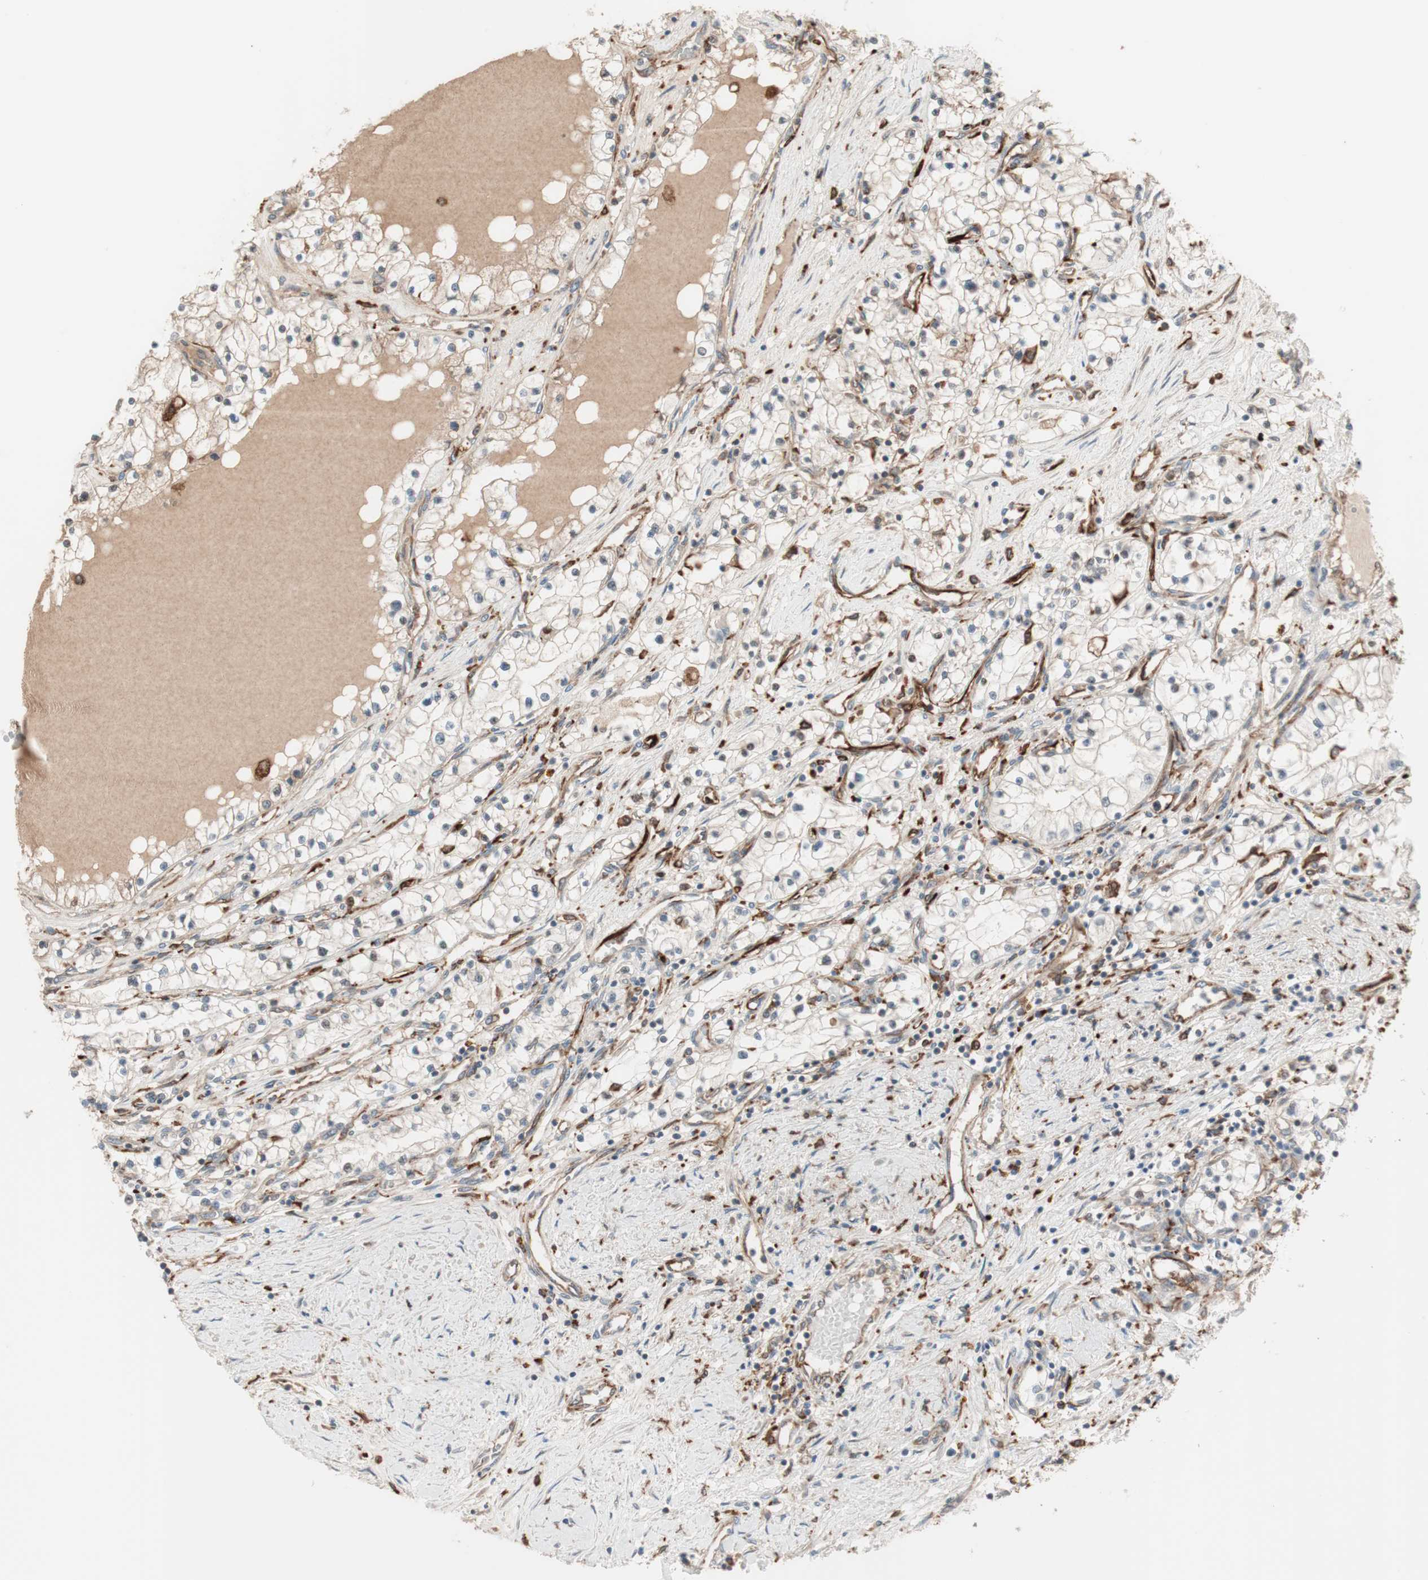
{"staining": {"intensity": "weak", "quantity": "25%-75%", "location": "cytoplasmic/membranous"}, "tissue": "renal cancer", "cell_type": "Tumor cells", "image_type": "cancer", "snomed": [{"axis": "morphology", "description": "Adenocarcinoma, NOS"}, {"axis": "topography", "description": "Kidney"}], "caption": "Renal cancer (adenocarcinoma) was stained to show a protein in brown. There is low levels of weak cytoplasmic/membranous expression in approximately 25%-75% of tumor cells.", "gene": "STAB1", "patient": {"sex": "male", "age": 68}}